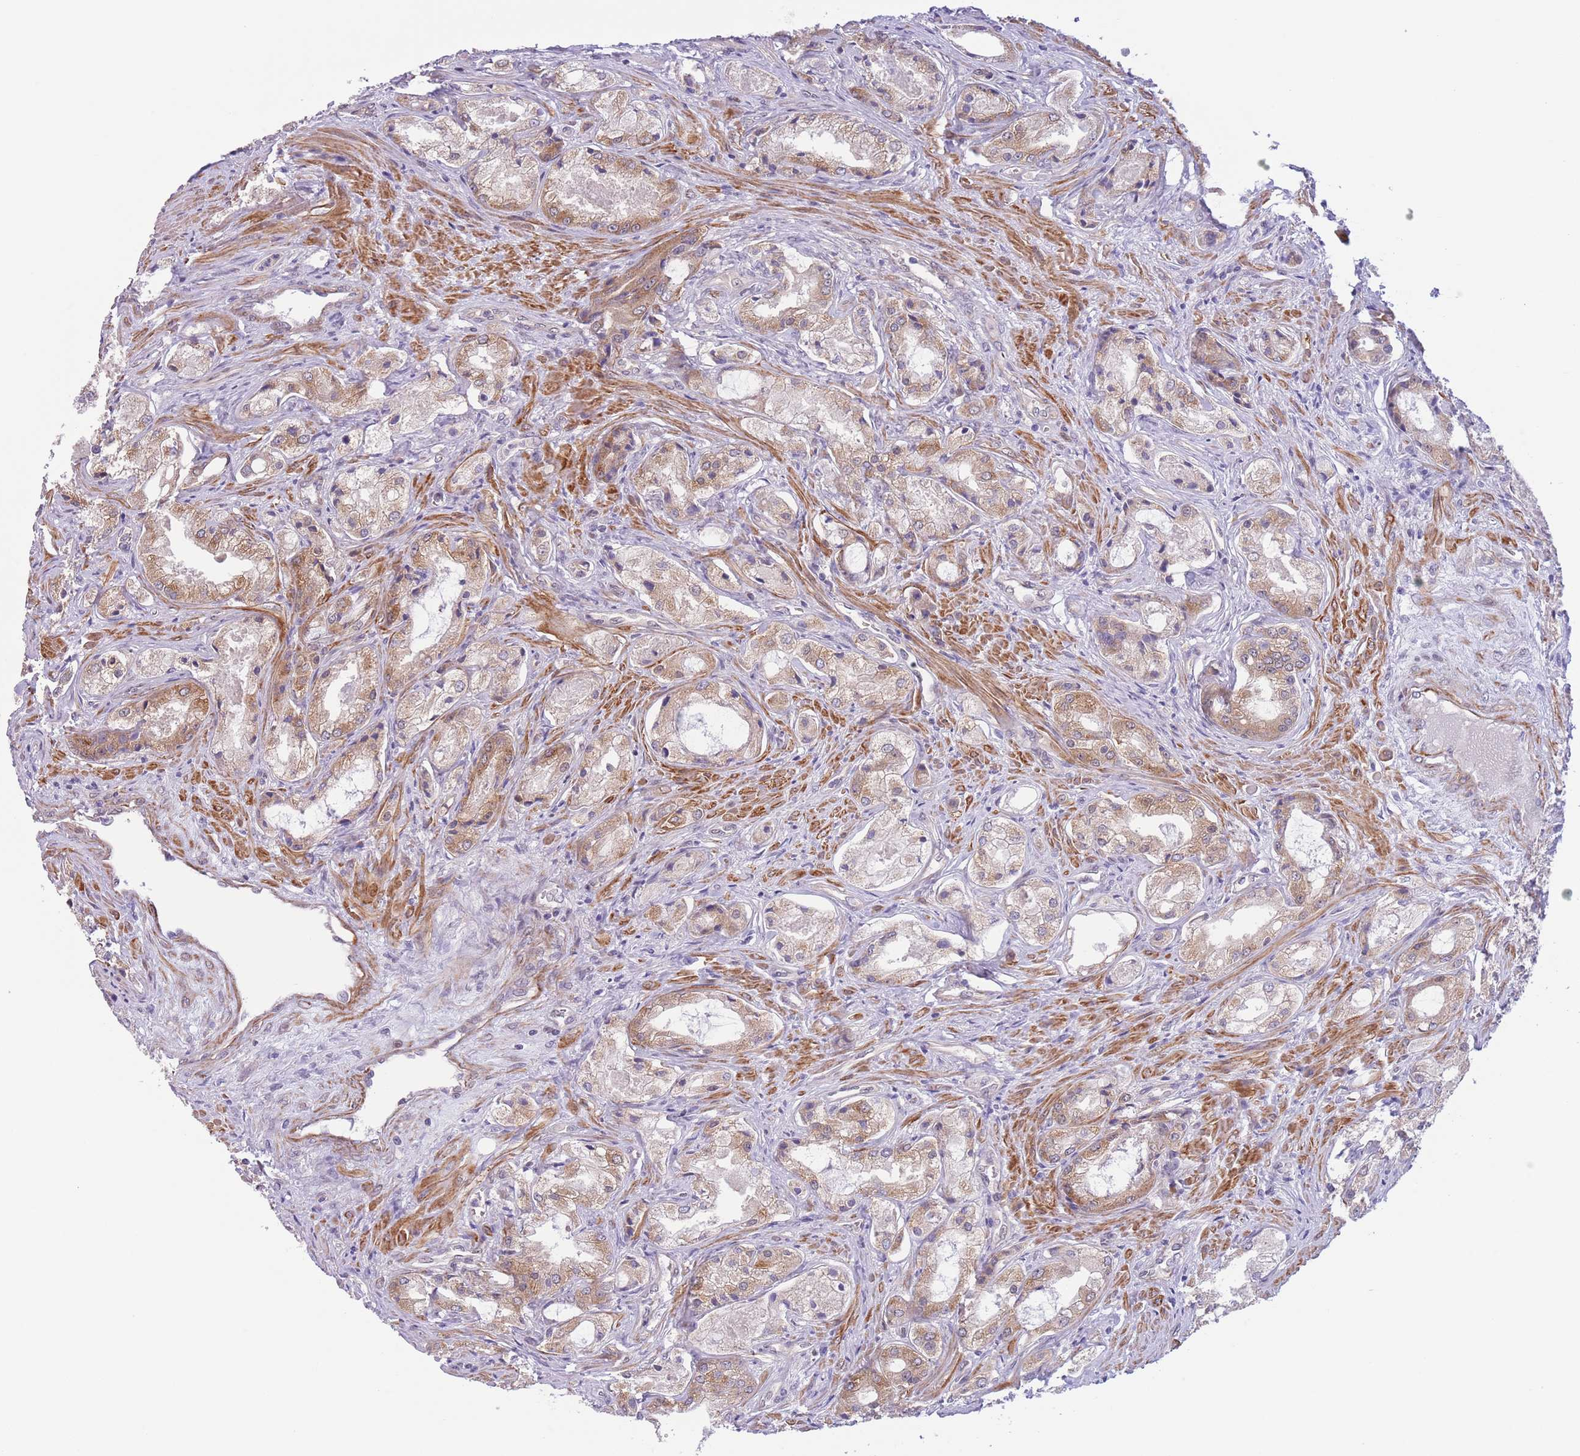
{"staining": {"intensity": "moderate", "quantity": "25%-75%", "location": "cytoplasmic/membranous"}, "tissue": "prostate cancer", "cell_type": "Tumor cells", "image_type": "cancer", "snomed": [{"axis": "morphology", "description": "Adenocarcinoma, Low grade"}, {"axis": "topography", "description": "Prostate"}], "caption": "This micrograph demonstrates immunohistochemistry staining of human prostate cancer (low-grade adenocarcinoma), with medium moderate cytoplasmic/membranous expression in approximately 25%-75% of tumor cells.", "gene": "C9orf152", "patient": {"sex": "male", "age": 68}}